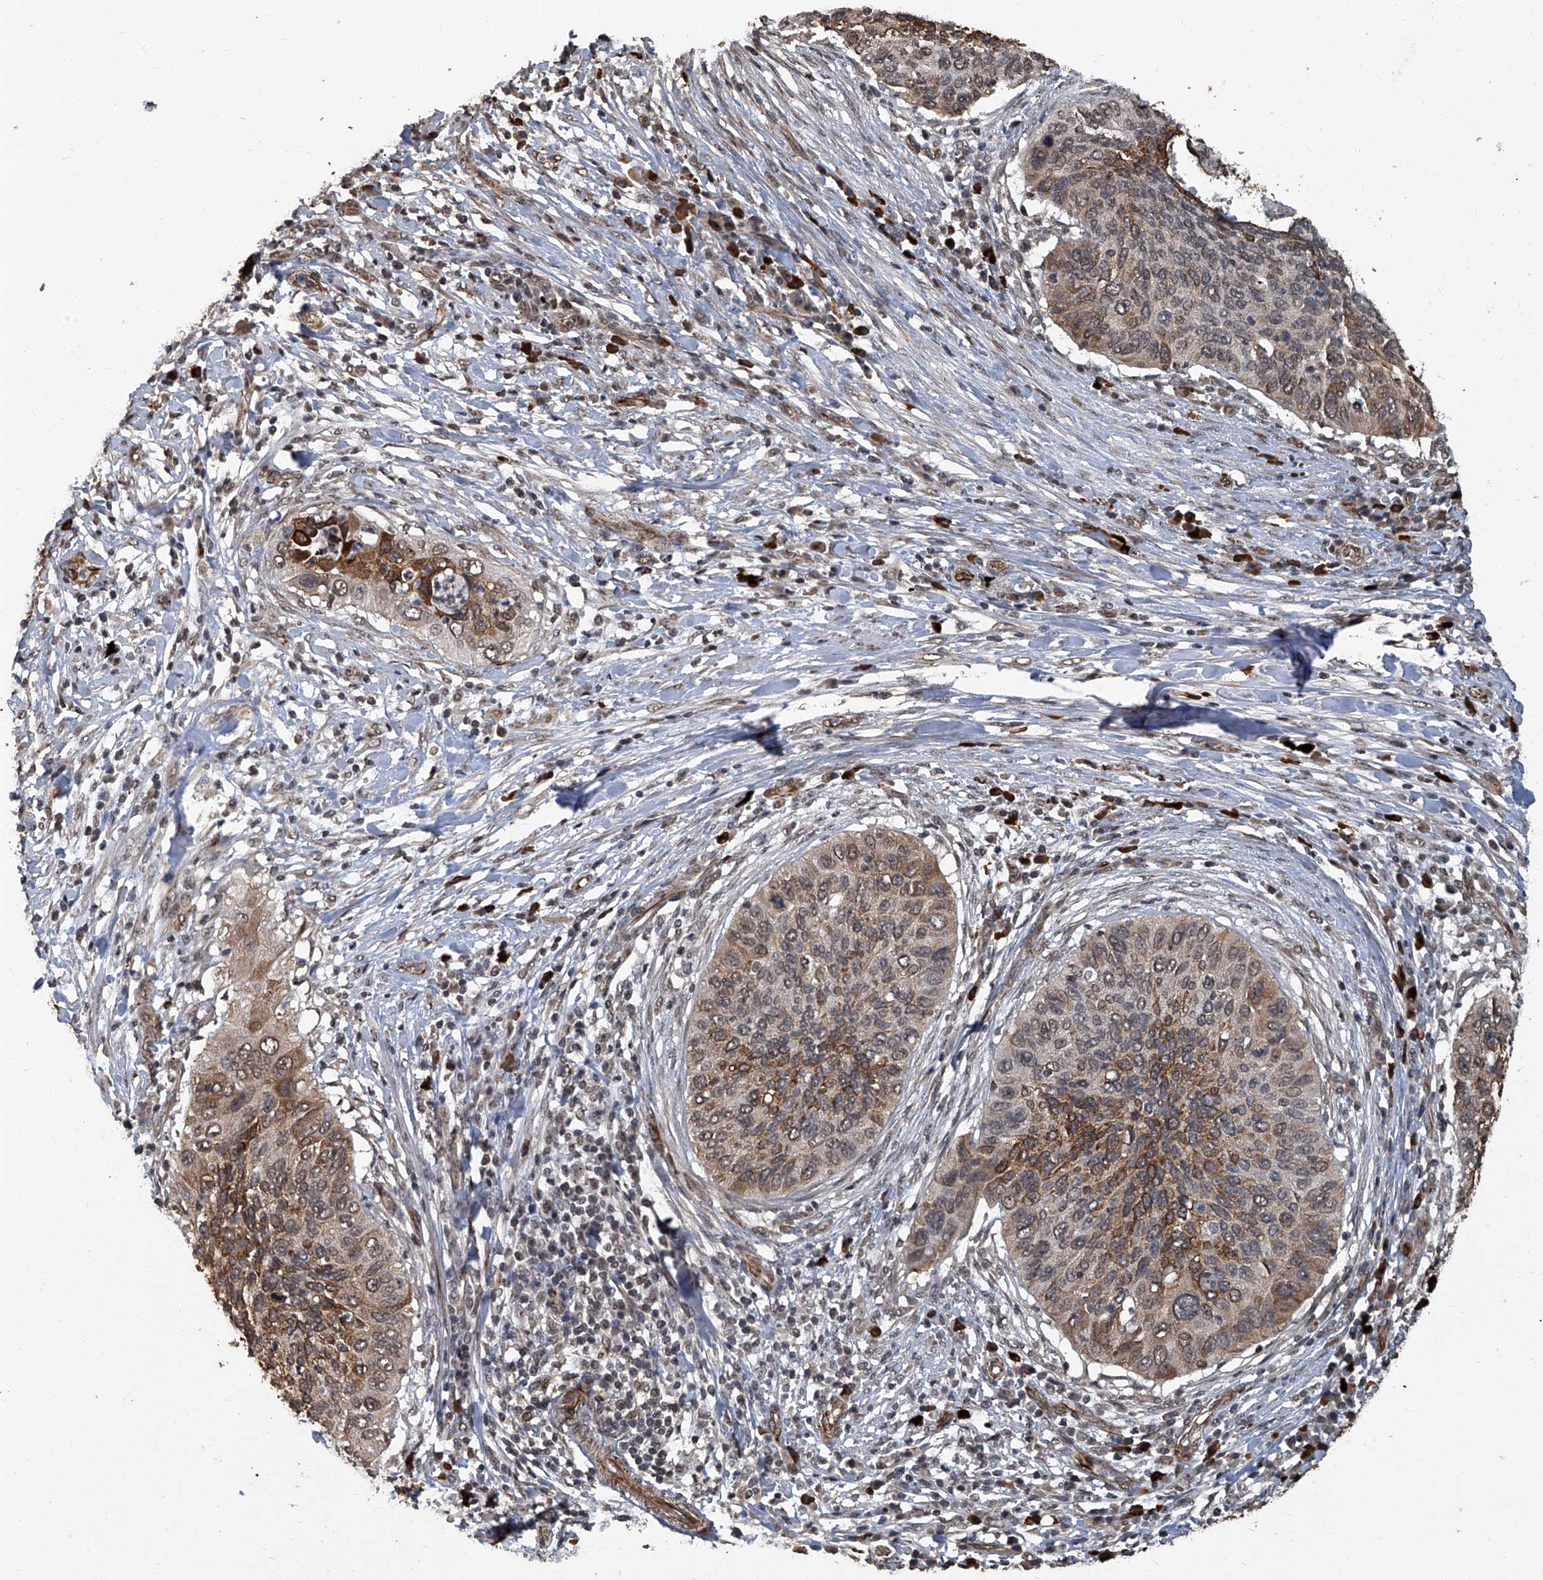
{"staining": {"intensity": "strong", "quantity": "<25%", "location": "nuclear"}, "tissue": "cervical cancer", "cell_type": "Tumor cells", "image_type": "cancer", "snomed": [{"axis": "morphology", "description": "Squamous cell carcinoma, NOS"}, {"axis": "topography", "description": "Cervix"}], "caption": "The histopathology image exhibits a brown stain indicating the presence of a protein in the nuclear of tumor cells in cervical cancer (squamous cell carcinoma). The protein is shown in brown color, while the nuclei are stained blue.", "gene": "GPR132", "patient": {"sex": "female", "age": 38}}